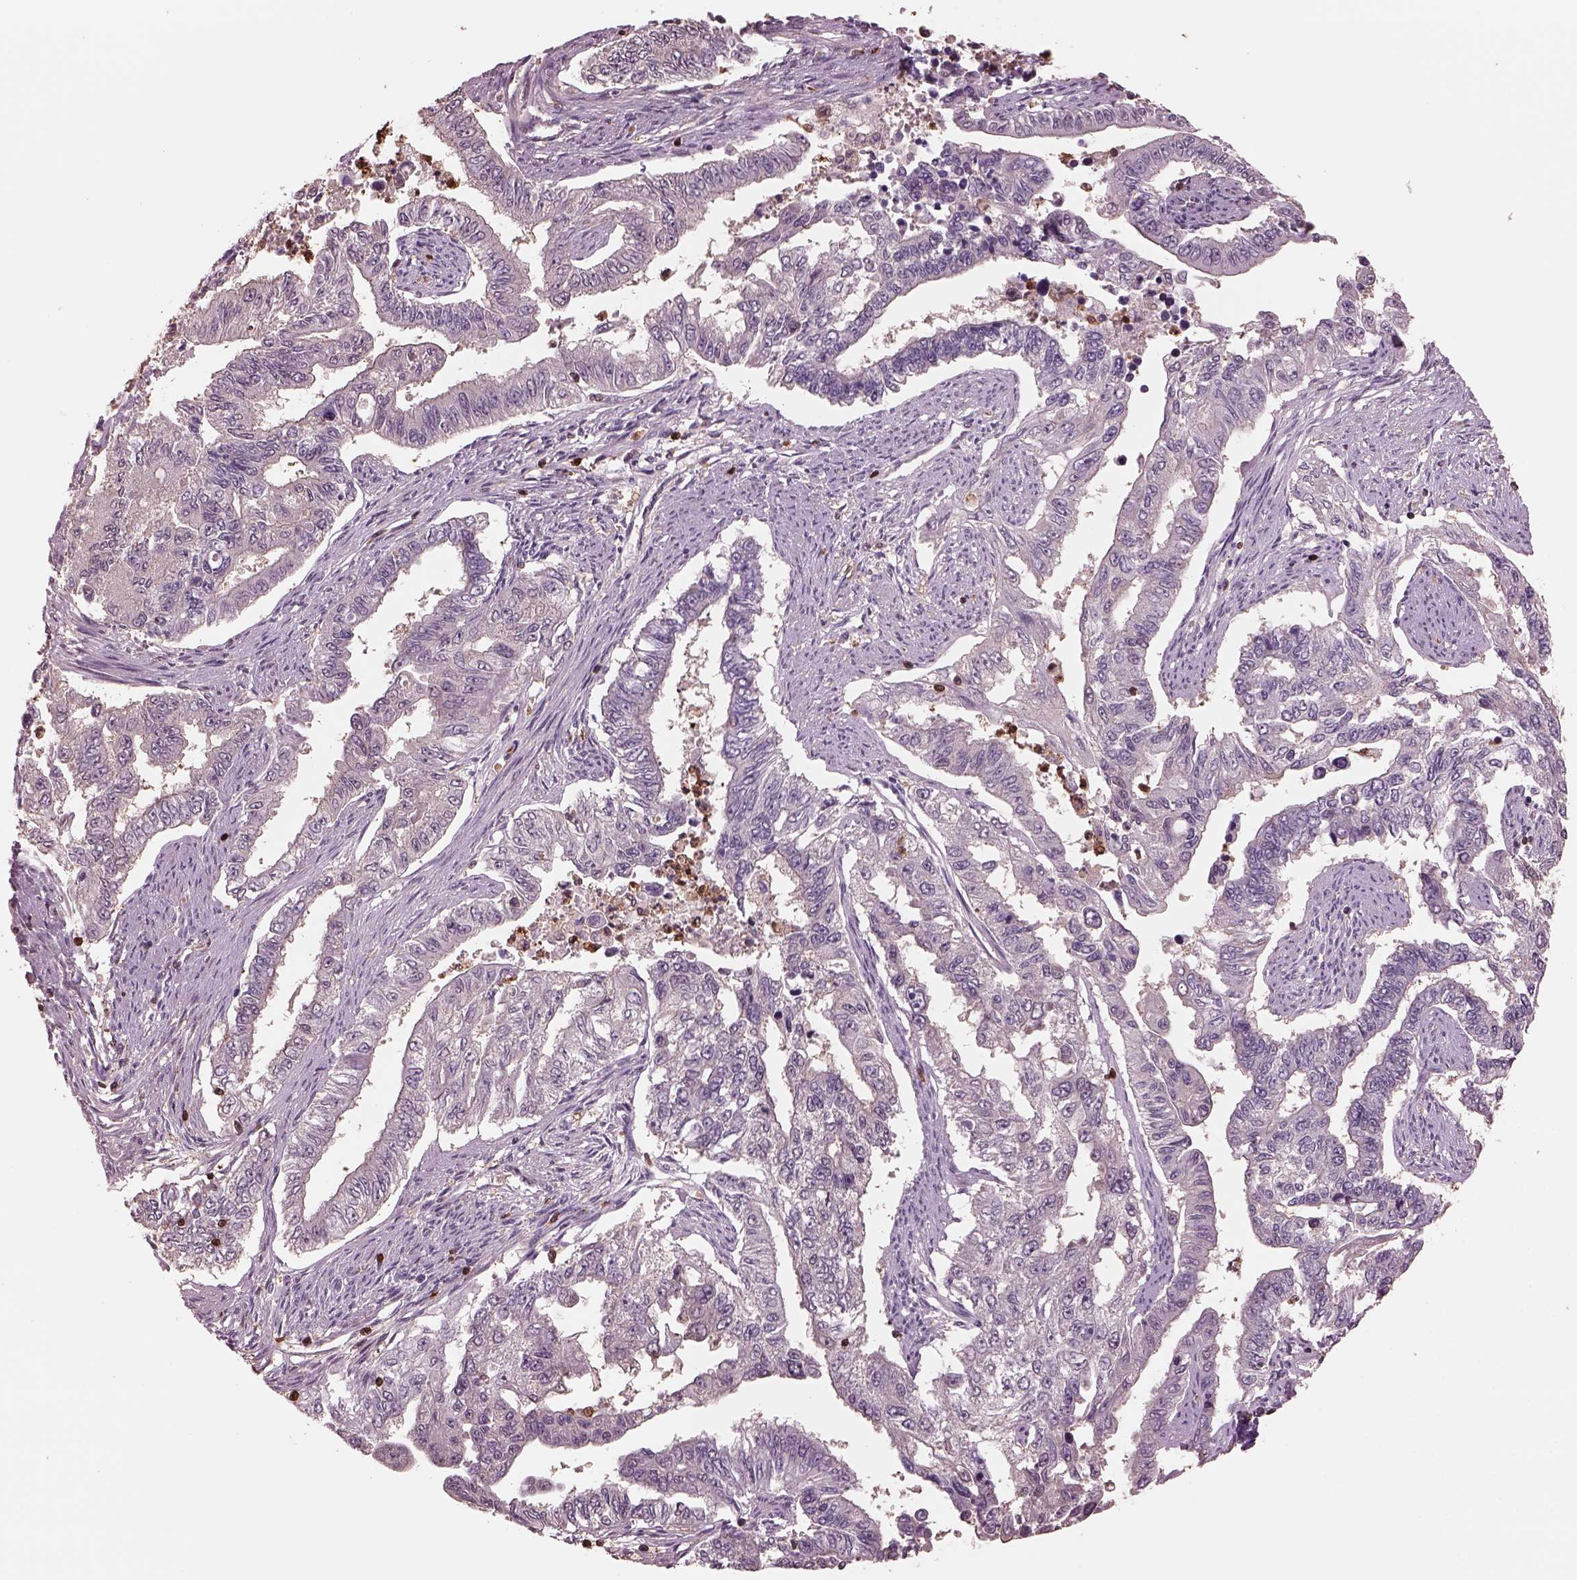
{"staining": {"intensity": "negative", "quantity": "none", "location": "none"}, "tissue": "endometrial cancer", "cell_type": "Tumor cells", "image_type": "cancer", "snomed": [{"axis": "morphology", "description": "Adenocarcinoma, NOS"}, {"axis": "topography", "description": "Uterus"}], "caption": "A photomicrograph of human adenocarcinoma (endometrial) is negative for staining in tumor cells.", "gene": "IL31RA", "patient": {"sex": "female", "age": 59}}